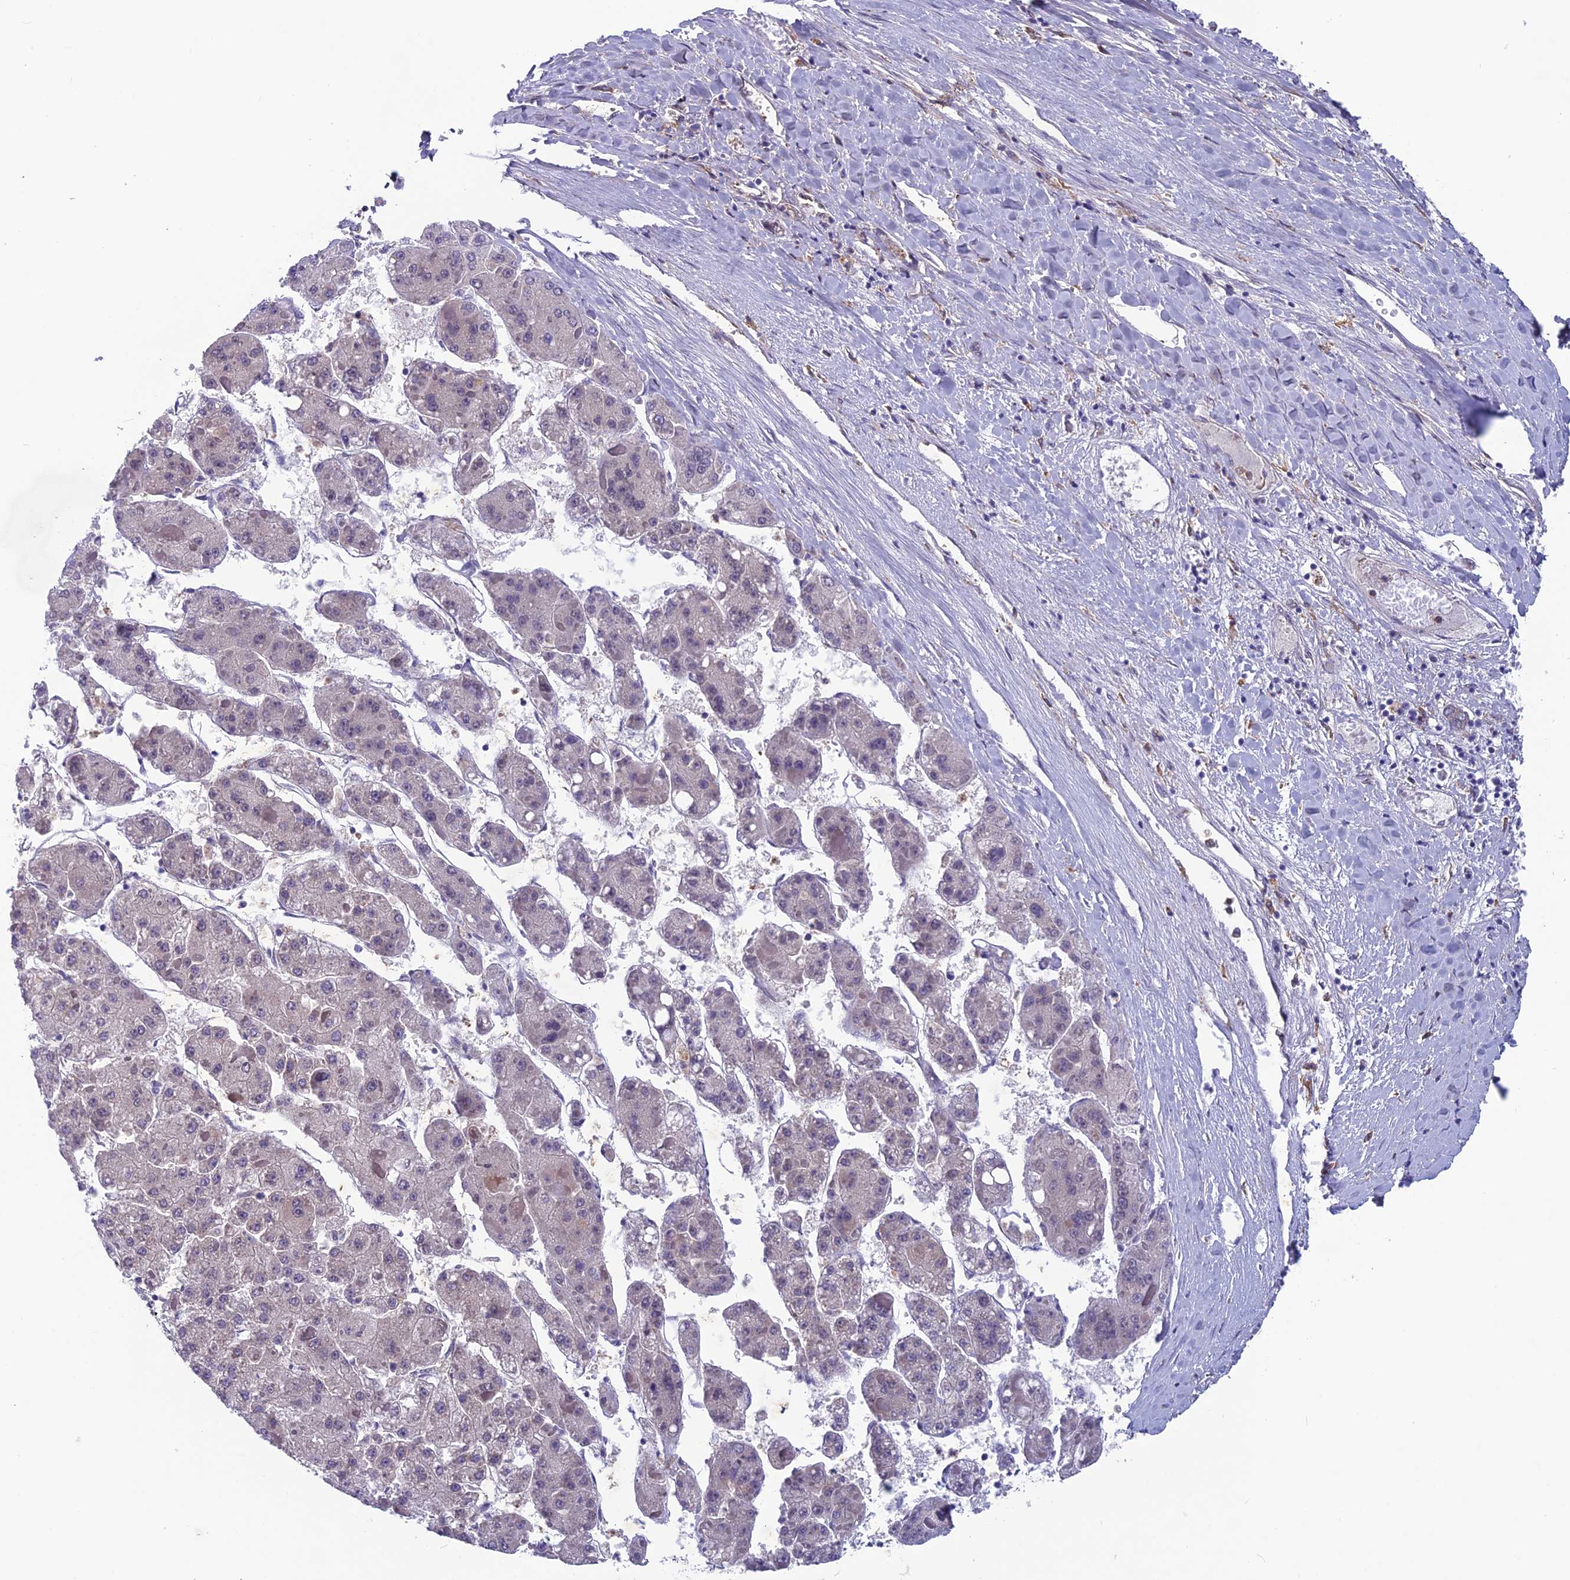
{"staining": {"intensity": "negative", "quantity": "none", "location": "none"}, "tissue": "liver cancer", "cell_type": "Tumor cells", "image_type": "cancer", "snomed": [{"axis": "morphology", "description": "Carcinoma, Hepatocellular, NOS"}, {"axis": "topography", "description": "Liver"}], "caption": "Protein analysis of liver cancer (hepatocellular carcinoma) displays no significant positivity in tumor cells.", "gene": "MAST2", "patient": {"sex": "female", "age": 73}}